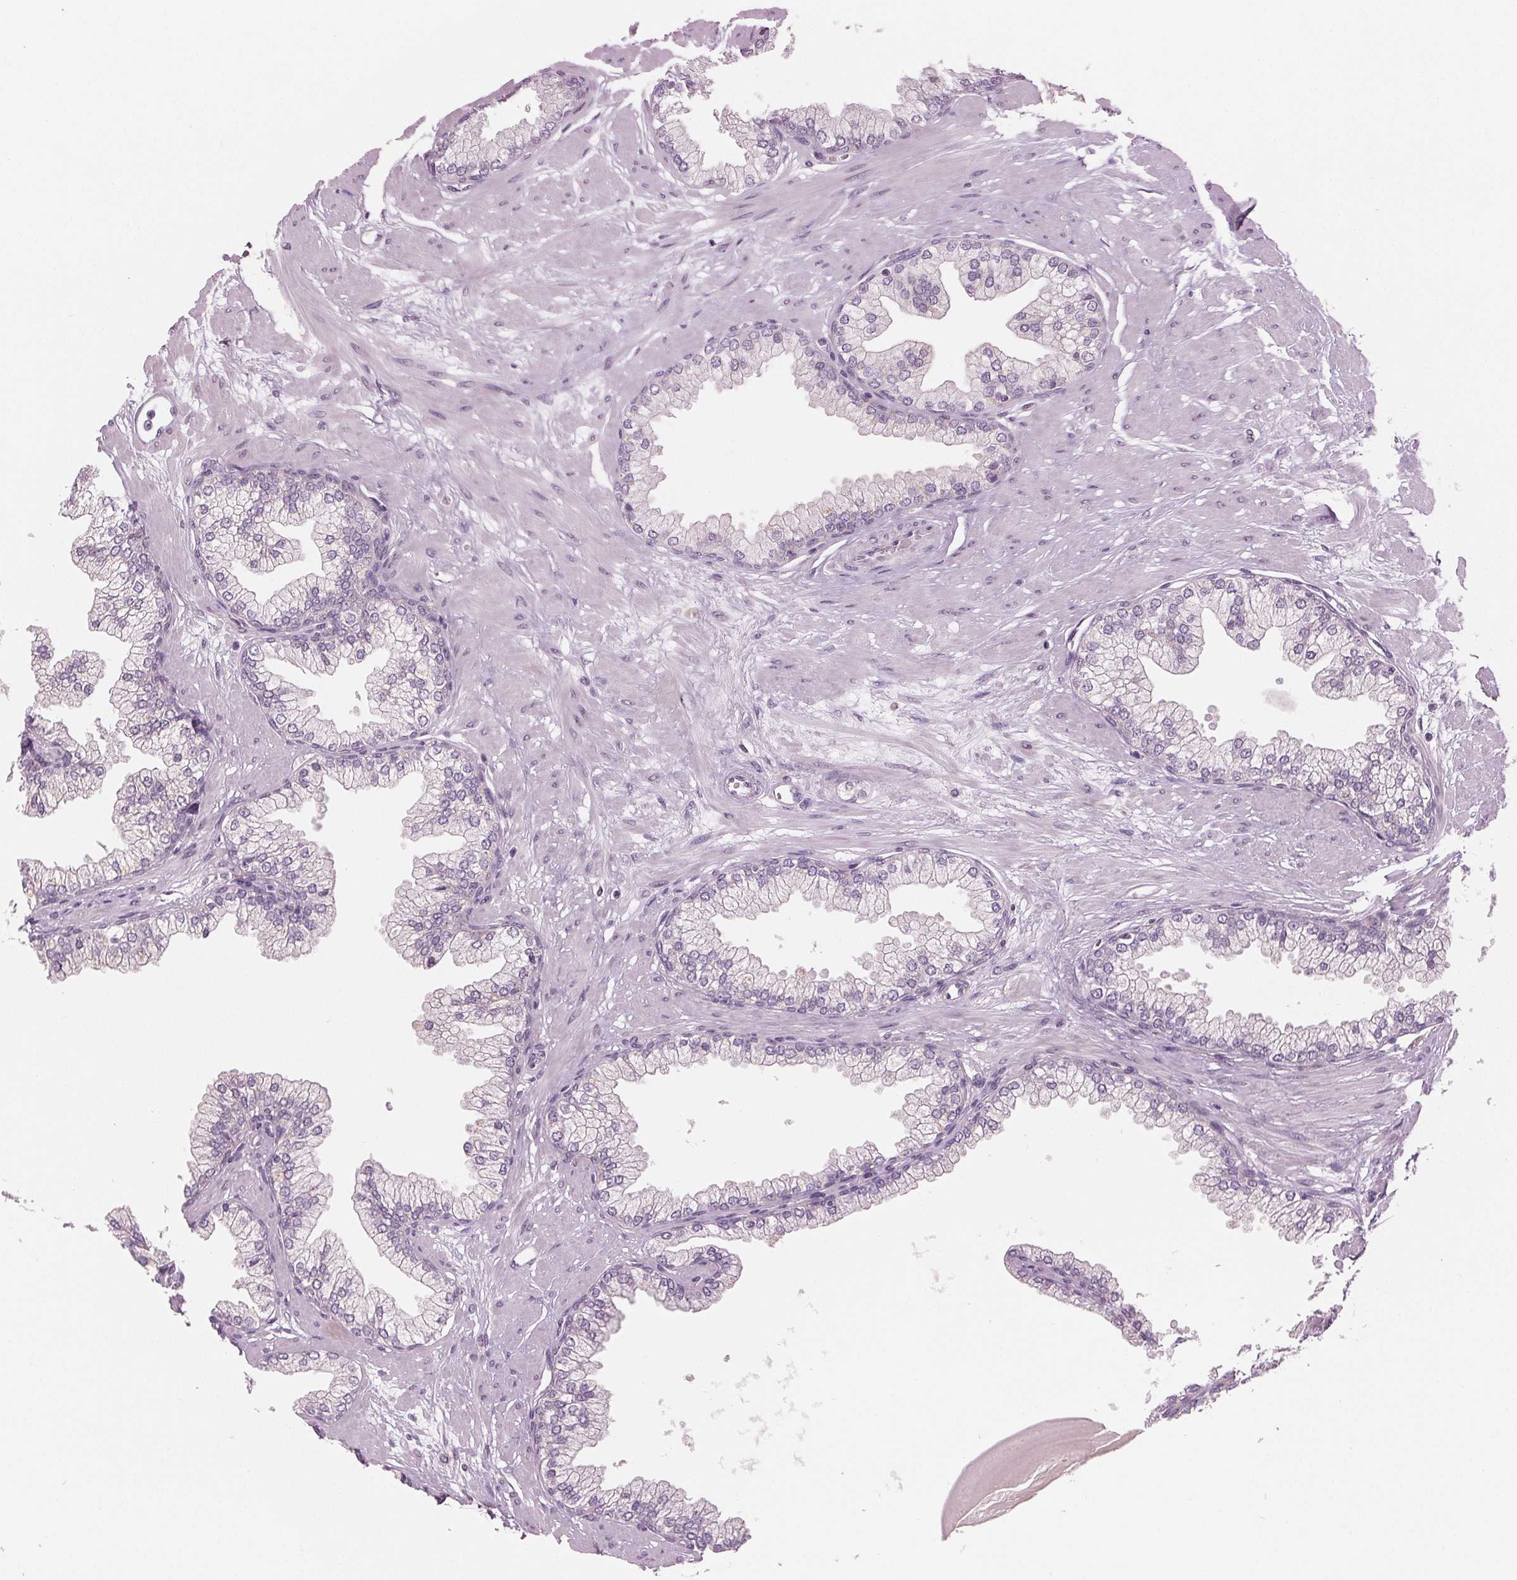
{"staining": {"intensity": "negative", "quantity": "none", "location": "none"}, "tissue": "prostate", "cell_type": "Glandular cells", "image_type": "normal", "snomed": [{"axis": "morphology", "description": "Normal tissue, NOS"}, {"axis": "topography", "description": "Prostate"}, {"axis": "topography", "description": "Peripheral nerve tissue"}], "caption": "Image shows no significant protein positivity in glandular cells of unremarkable prostate.", "gene": "PRAP1", "patient": {"sex": "male", "age": 61}}